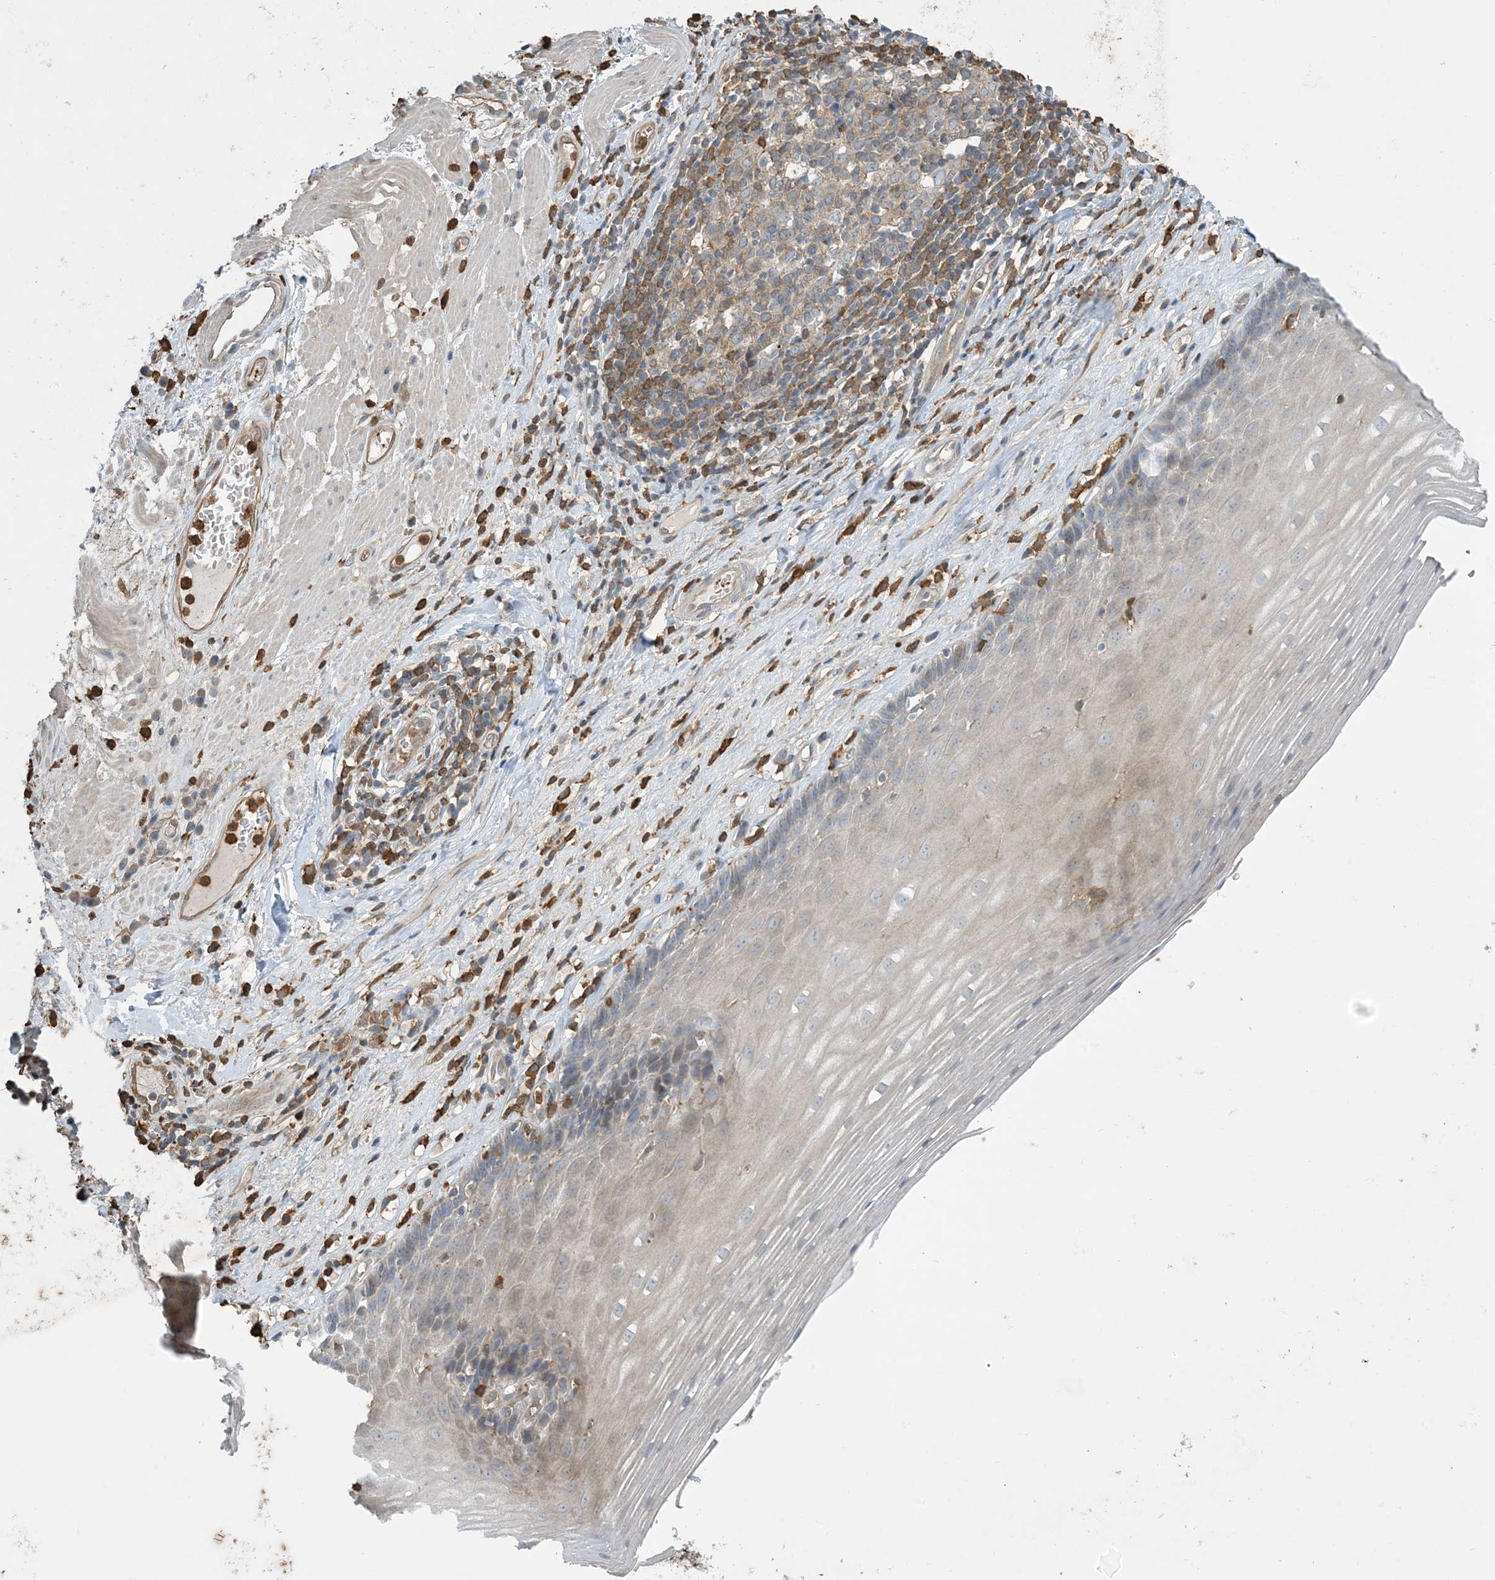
{"staining": {"intensity": "negative", "quantity": "none", "location": "none"}, "tissue": "esophagus", "cell_type": "Squamous epithelial cells", "image_type": "normal", "snomed": [{"axis": "morphology", "description": "Normal tissue, NOS"}, {"axis": "topography", "description": "Esophagus"}], "caption": "DAB (3,3'-diaminobenzidine) immunohistochemical staining of normal human esophagus displays no significant staining in squamous epithelial cells.", "gene": "TMSB4X", "patient": {"sex": "male", "age": 62}}